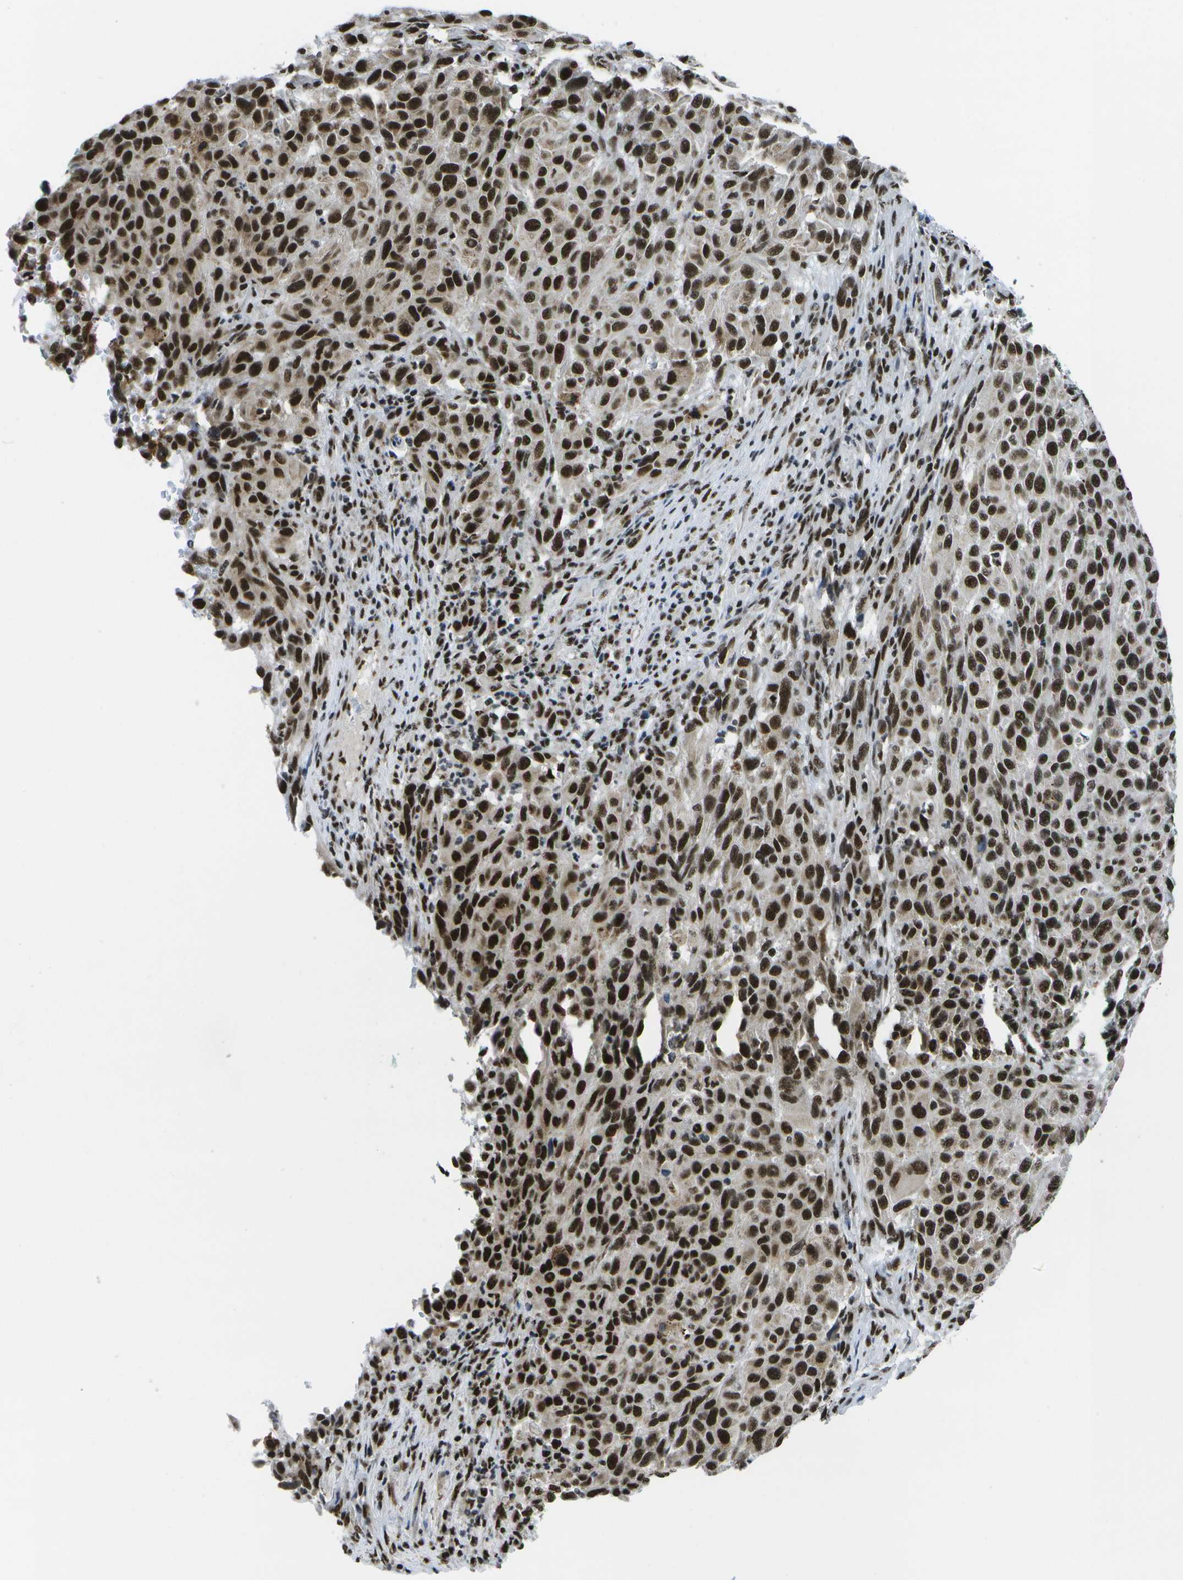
{"staining": {"intensity": "strong", "quantity": ">75%", "location": "nuclear"}, "tissue": "melanoma", "cell_type": "Tumor cells", "image_type": "cancer", "snomed": [{"axis": "morphology", "description": "Malignant melanoma, Metastatic site"}, {"axis": "topography", "description": "Lymph node"}], "caption": "This photomicrograph reveals immunohistochemistry staining of human malignant melanoma (metastatic site), with high strong nuclear staining in approximately >75% of tumor cells.", "gene": "NSRP1", "patient": {"sex": "male", "age": 61}}